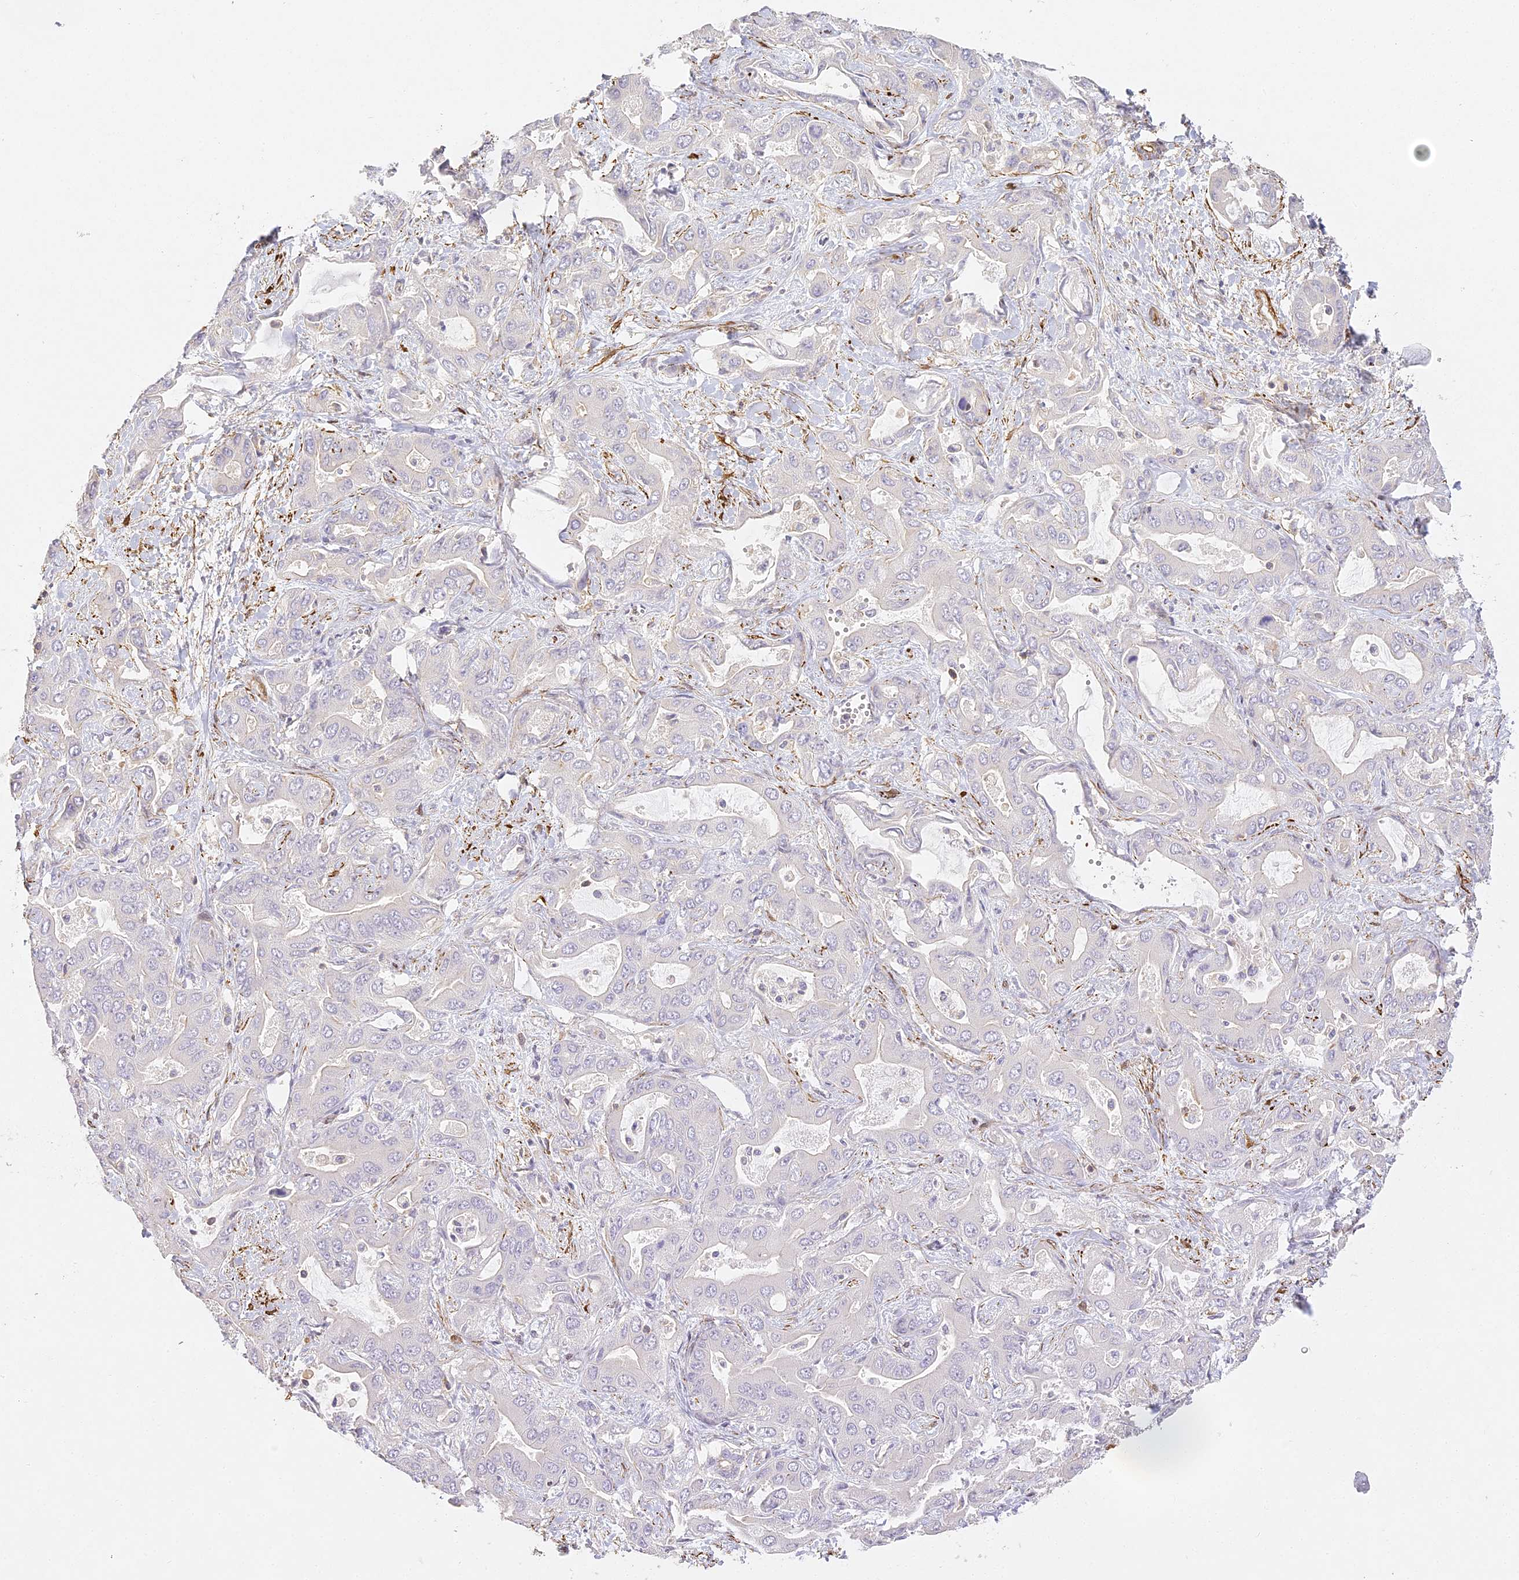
{"staining": {"intensity": "negative", "quantity": "none", "location": "none"}, "tissue": "liver cancer", "cell_type": "Tumor cells", "image_type": "cancer", "snomed": [{"axis": "morphology", "description": "Cholangiocarcinoma"}, {"axis": "topography", "description": "Liver"}], "caption": "Liver cancer (cholangiocarcinoma) stained for a protein using immunohistochemistry exhibits no positivity tumor cells.", "gene": "MED28", "patient": {"sex": "female", "age": 52}}